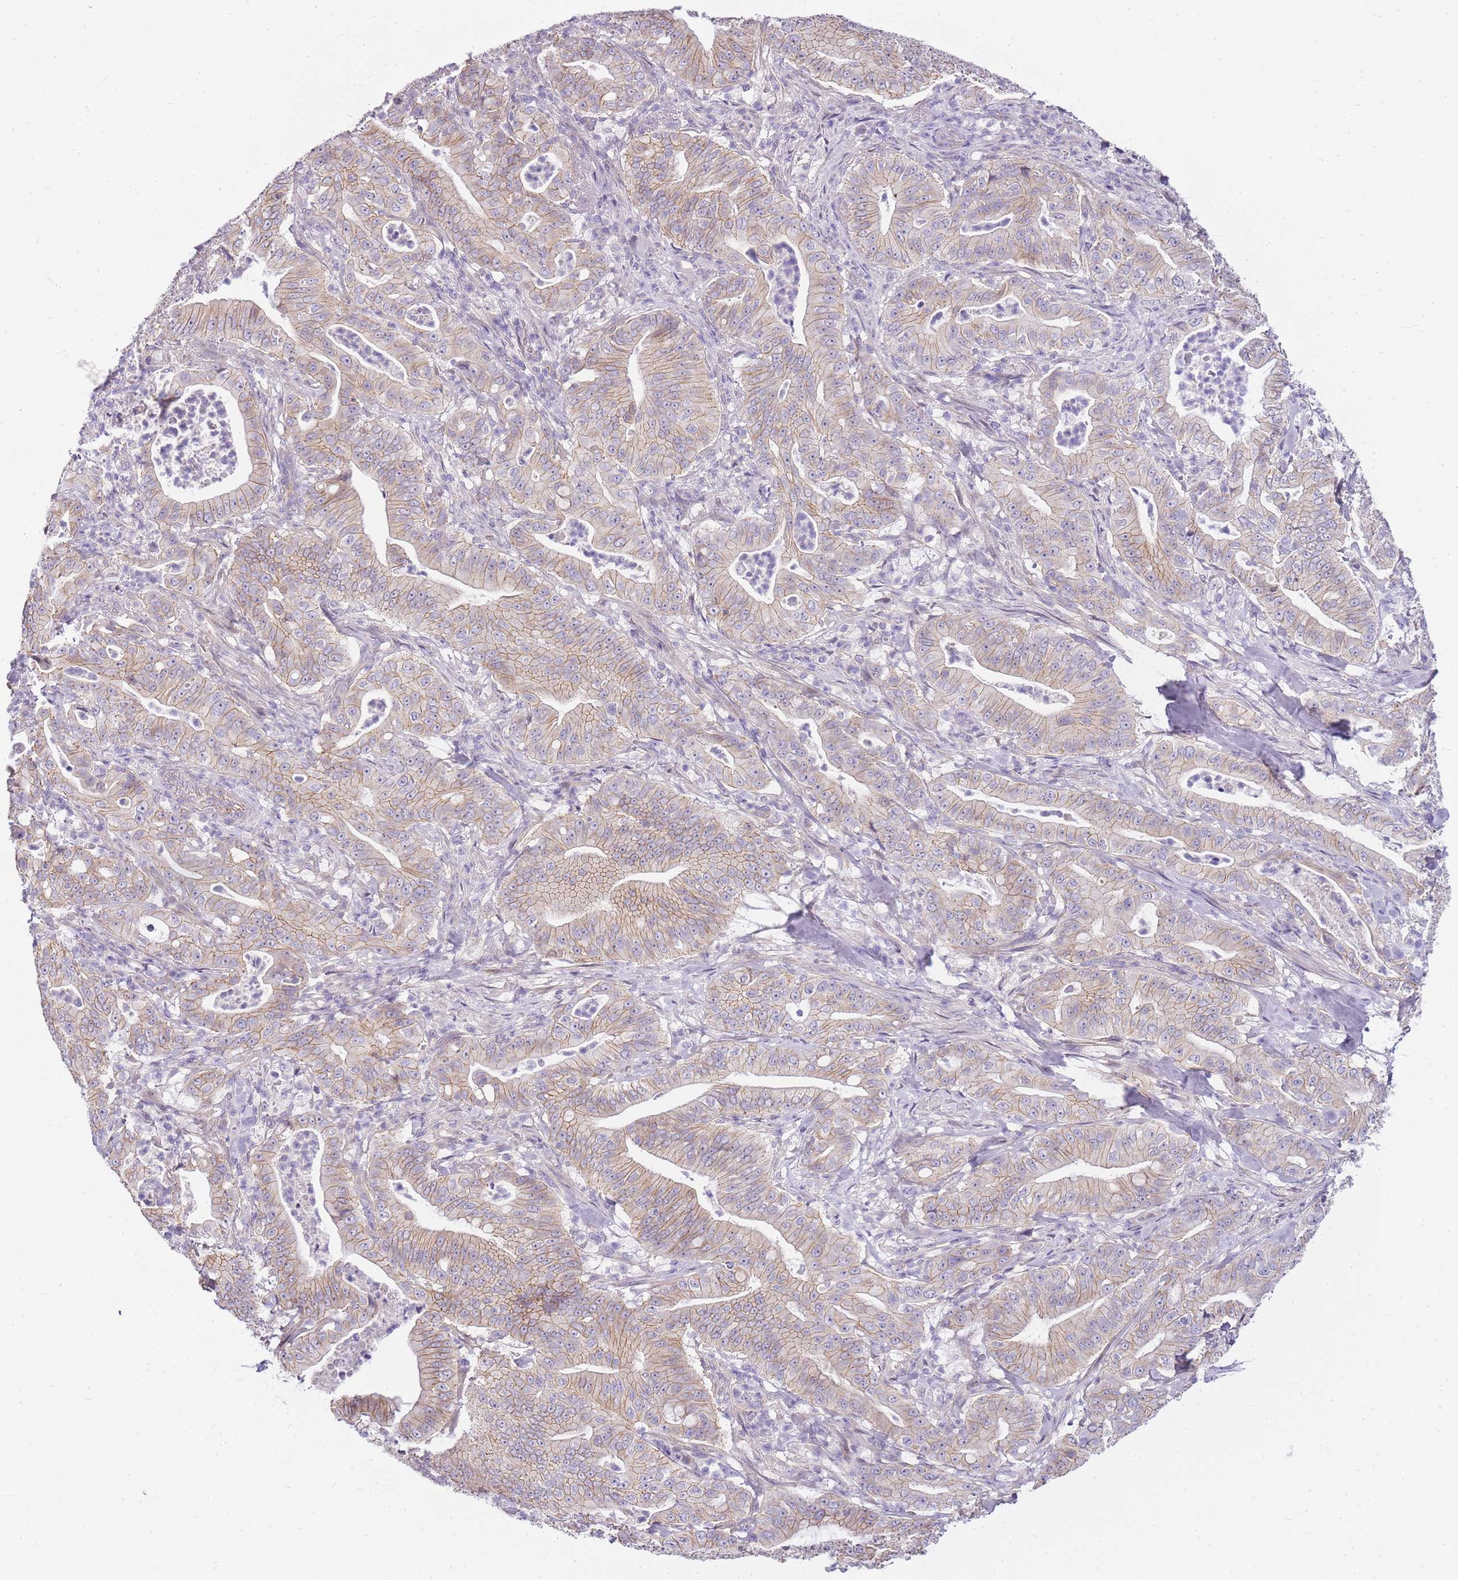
{"staining": {"intensity": "weak", "quantity": ">75%", "location": "cytoplasmic/membranous"}, "tissue": "pancreatic cancer", "cell_type": "Tumor cells", "image_type": "cancer", "snomed": [{"axis": "morphology", "description": "Adenocarcinoma, NOS"}, {"axis": "topography", "description": "Pancreas"}], "caption": "Immunohistochemistry (IHC) (DAB) staining of pancreatic cancer reveals weak cytoplasmic/membranous protein positivity in about >75% of tumor cells. (DAB (3,3'-diaminobenzidine) IHC, brown staining for protein, blue staining for nuclei).", "gene": "CLBA1", "patient": {"sex": "male", "age": 71}}